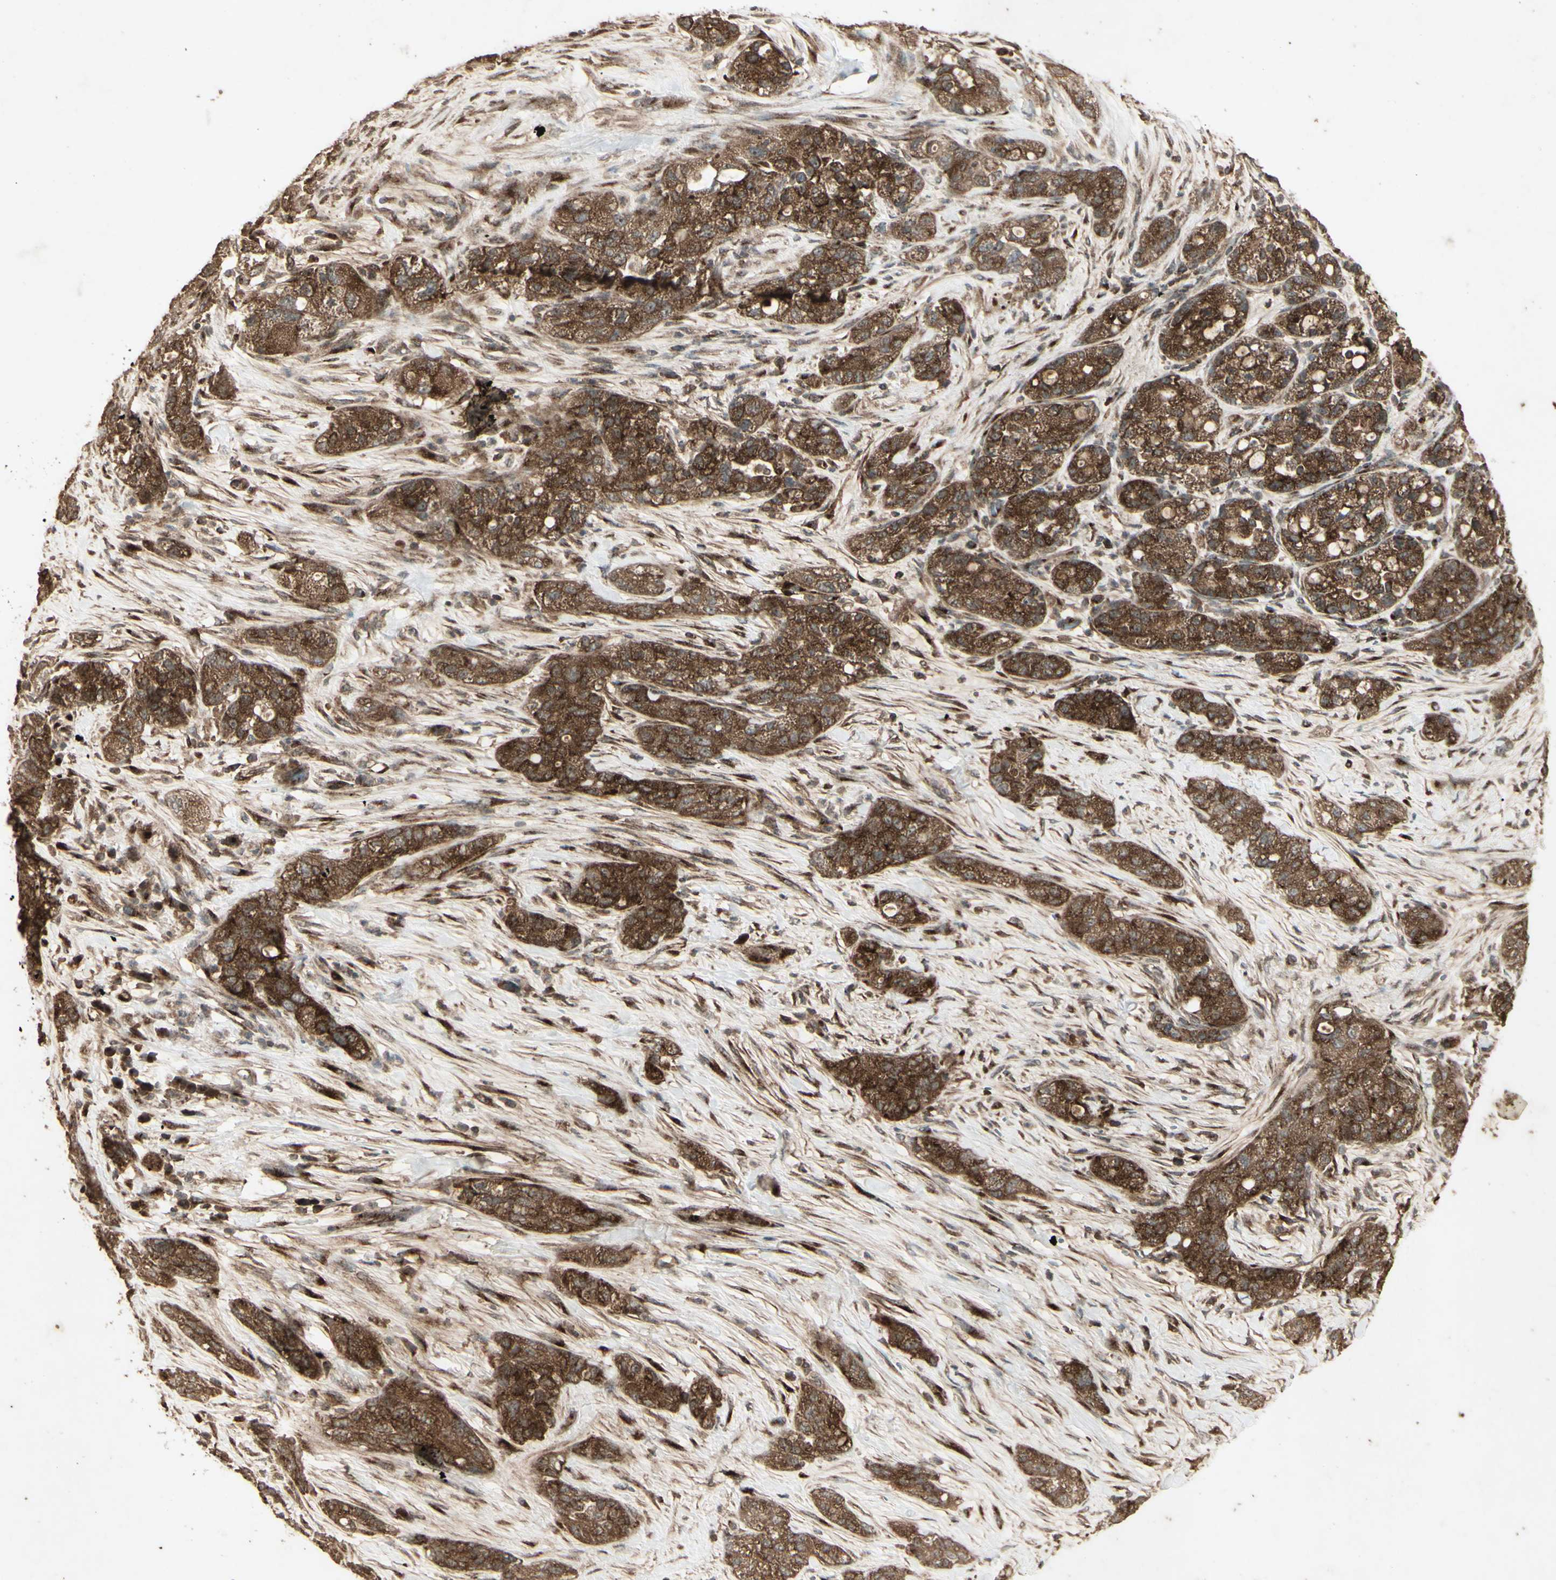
{"staining": {"intensity": "strong", "quantity": ">75%", "location": "cytoplasmic/membranous"}, "tissue": "pancreatic cancer", "cell_type": "Tumor cells", "image_type": "cancer", "snomed": [{"axis": "morphology", "description": "Adenocarcinoma, NOS"}, {"axis": "topography", "description": "Pancreas"}], "caption": "There is high levels of strong cytoplasmic/membranous expression in tumor cells of adenocarcinoma (pancreatic), as demonstrated by immunohistochemical staining (brown color).", "gene": "AP1G1", "patient": {"sex": "female", "age": 78}}